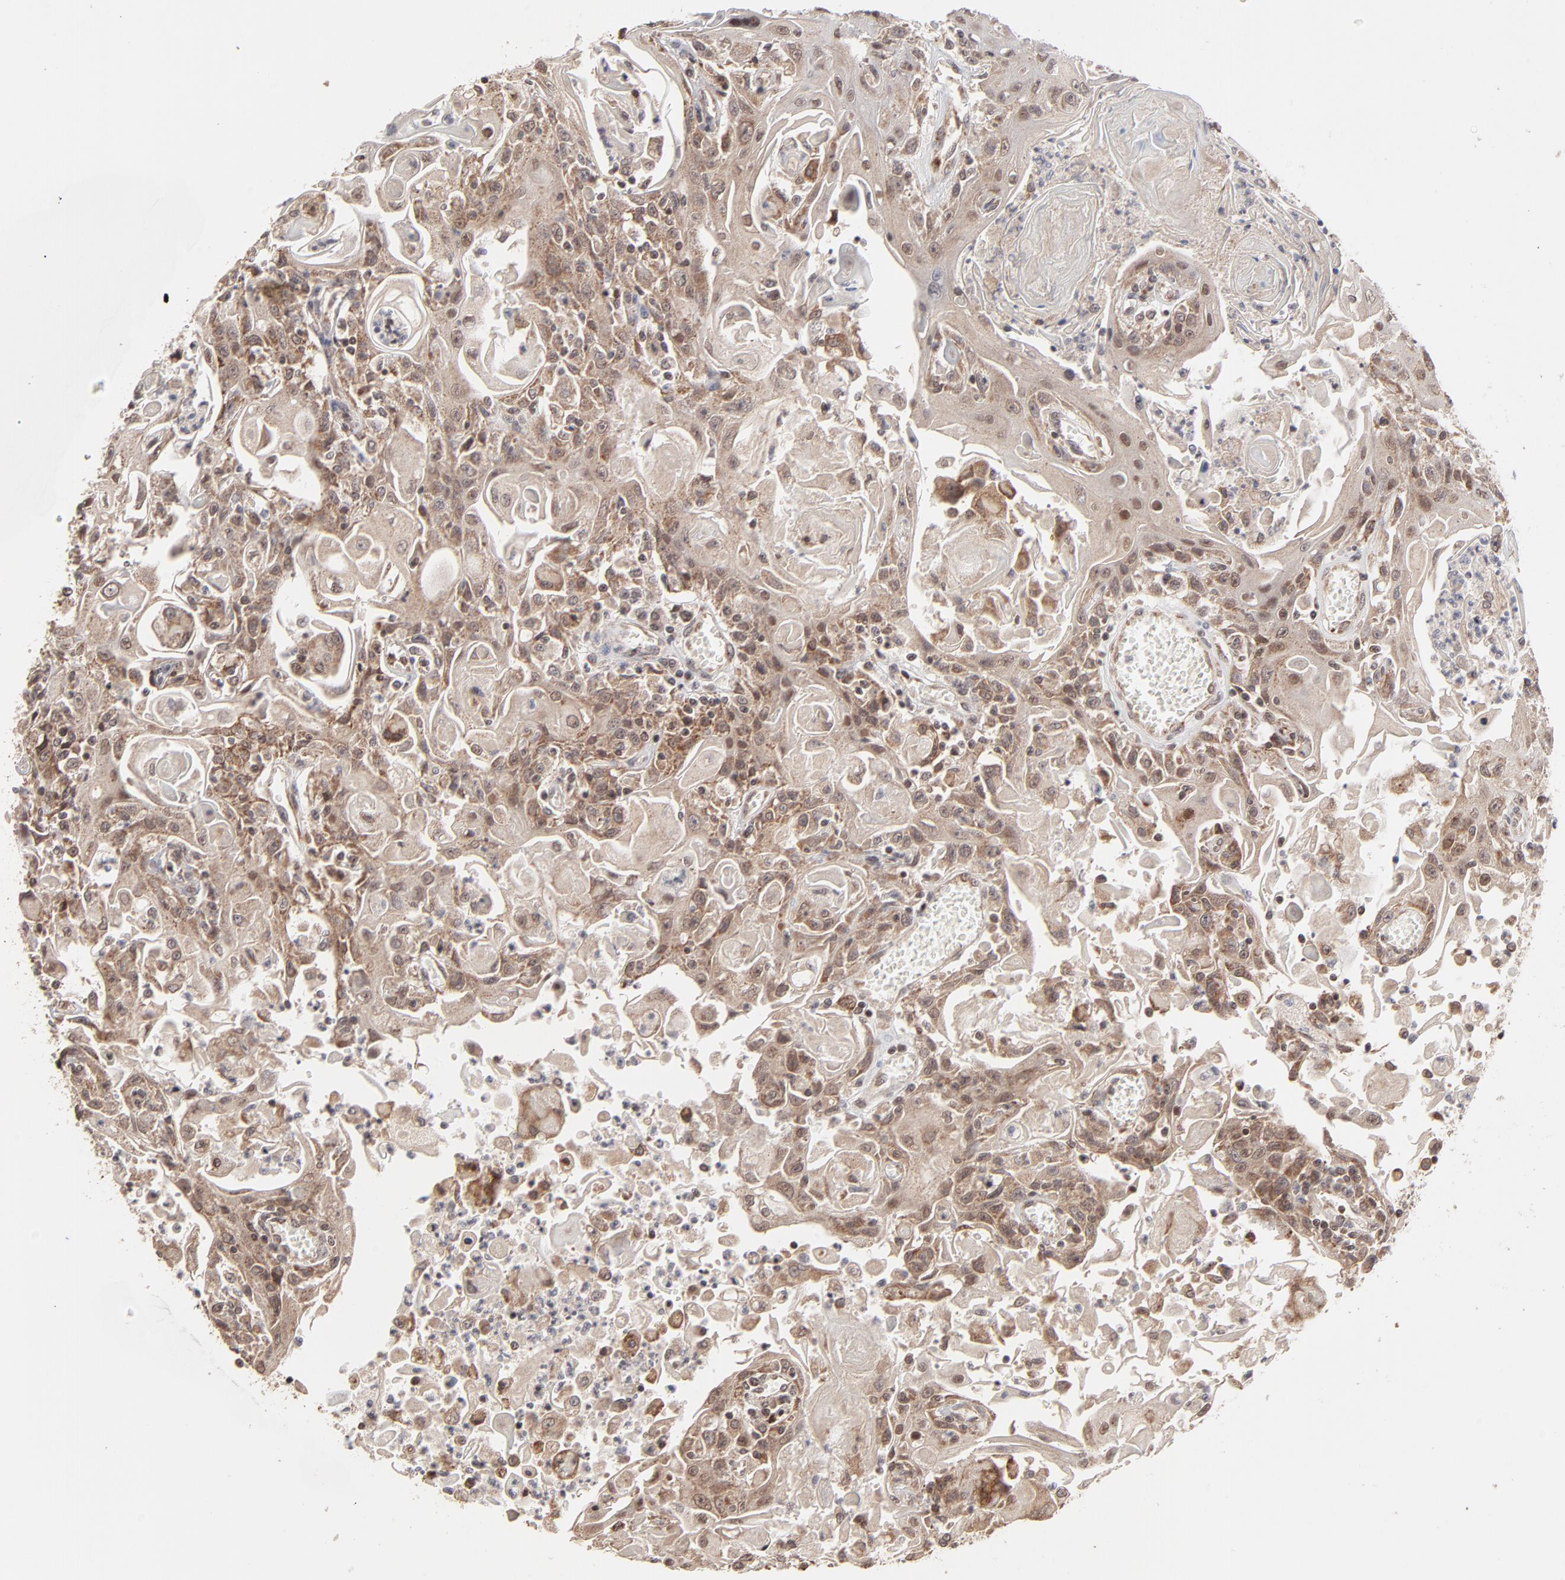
{"staining": {"intensity": "moderate", "quantity": ">75%", "location": "cytoplasmic/membranous,nuclear"}, "tissue": "head and neck cancer", "cell_type": "Tumor cells", "image_type": "cancer", "snomed": [{"axis": "morphology", "description": "Squamous cell carcinoma, NOS"}, {"axis": "topography", "description": "Oral tissue"}, {"axis": "topography", "description": "Head-Neck"}], "caption": "Brown immunohistochemical staining in human squamous cell carcinoma (head and neck) demonstrates moderate cytoplasmic/membranous and nuclear positivity in about >75% of tumor cells. Nuclei are stained in blue.", "gene": "ARIH1", "patient": {"sex": "female", "age": 76}}